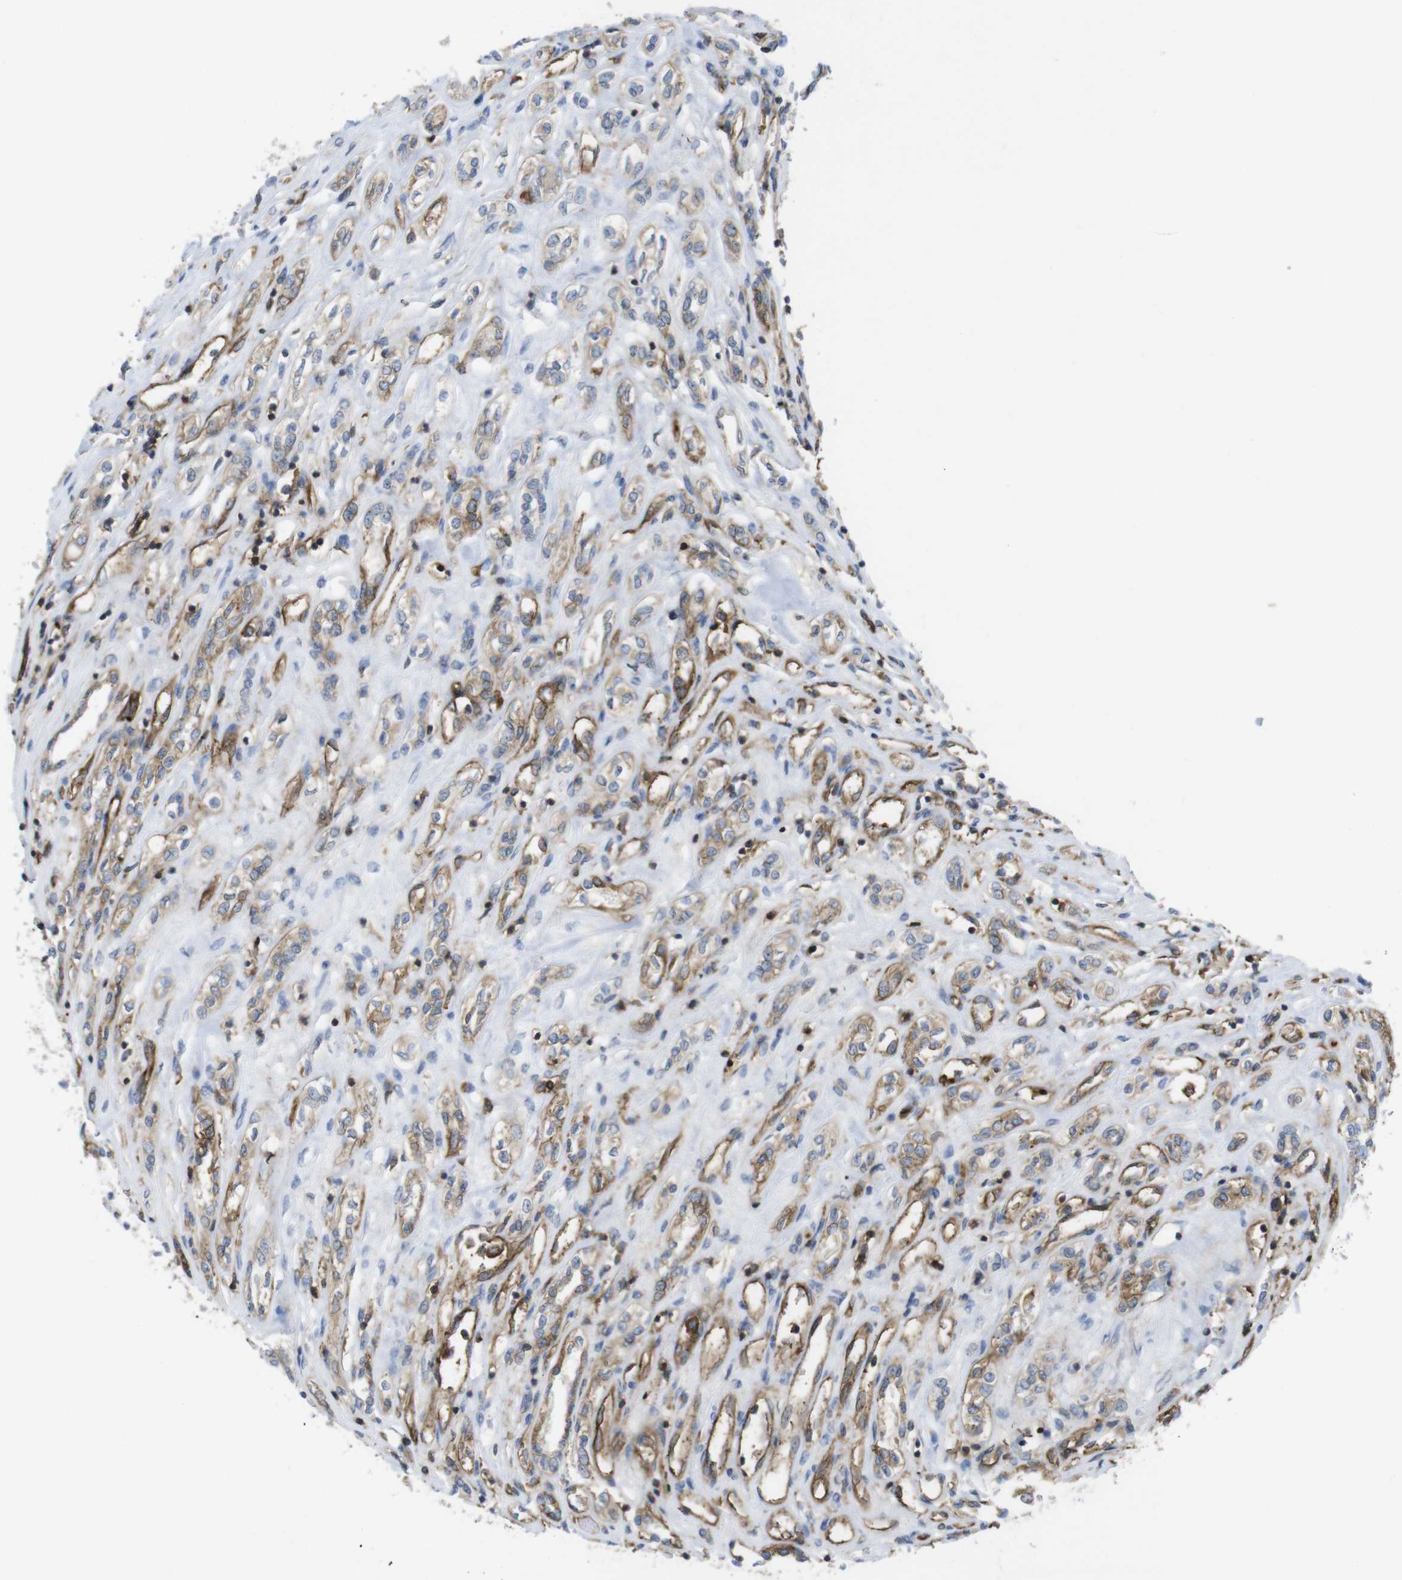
{"staining": {"intensity": "strong", "quantity": "25%-75%", "location": "cytoplasmic/membranous"}, "tissue": "renal cancer", "cell_type": "Tumor cells", "image_type": "cancer", "snomed": [{"axis": "morphology", "description": "Adenocarcinoma, NOS"}, {"axis": "topography", "description": "Kidney"}], "caption": "Strong cytoplasmic/membranous expression for a protein is identified in about 25%-75% of tumor cells of adenocarcinoma (renal) using IHC.", "gene": "CCR6", "patient": {"sex": "female", "age": 70}}